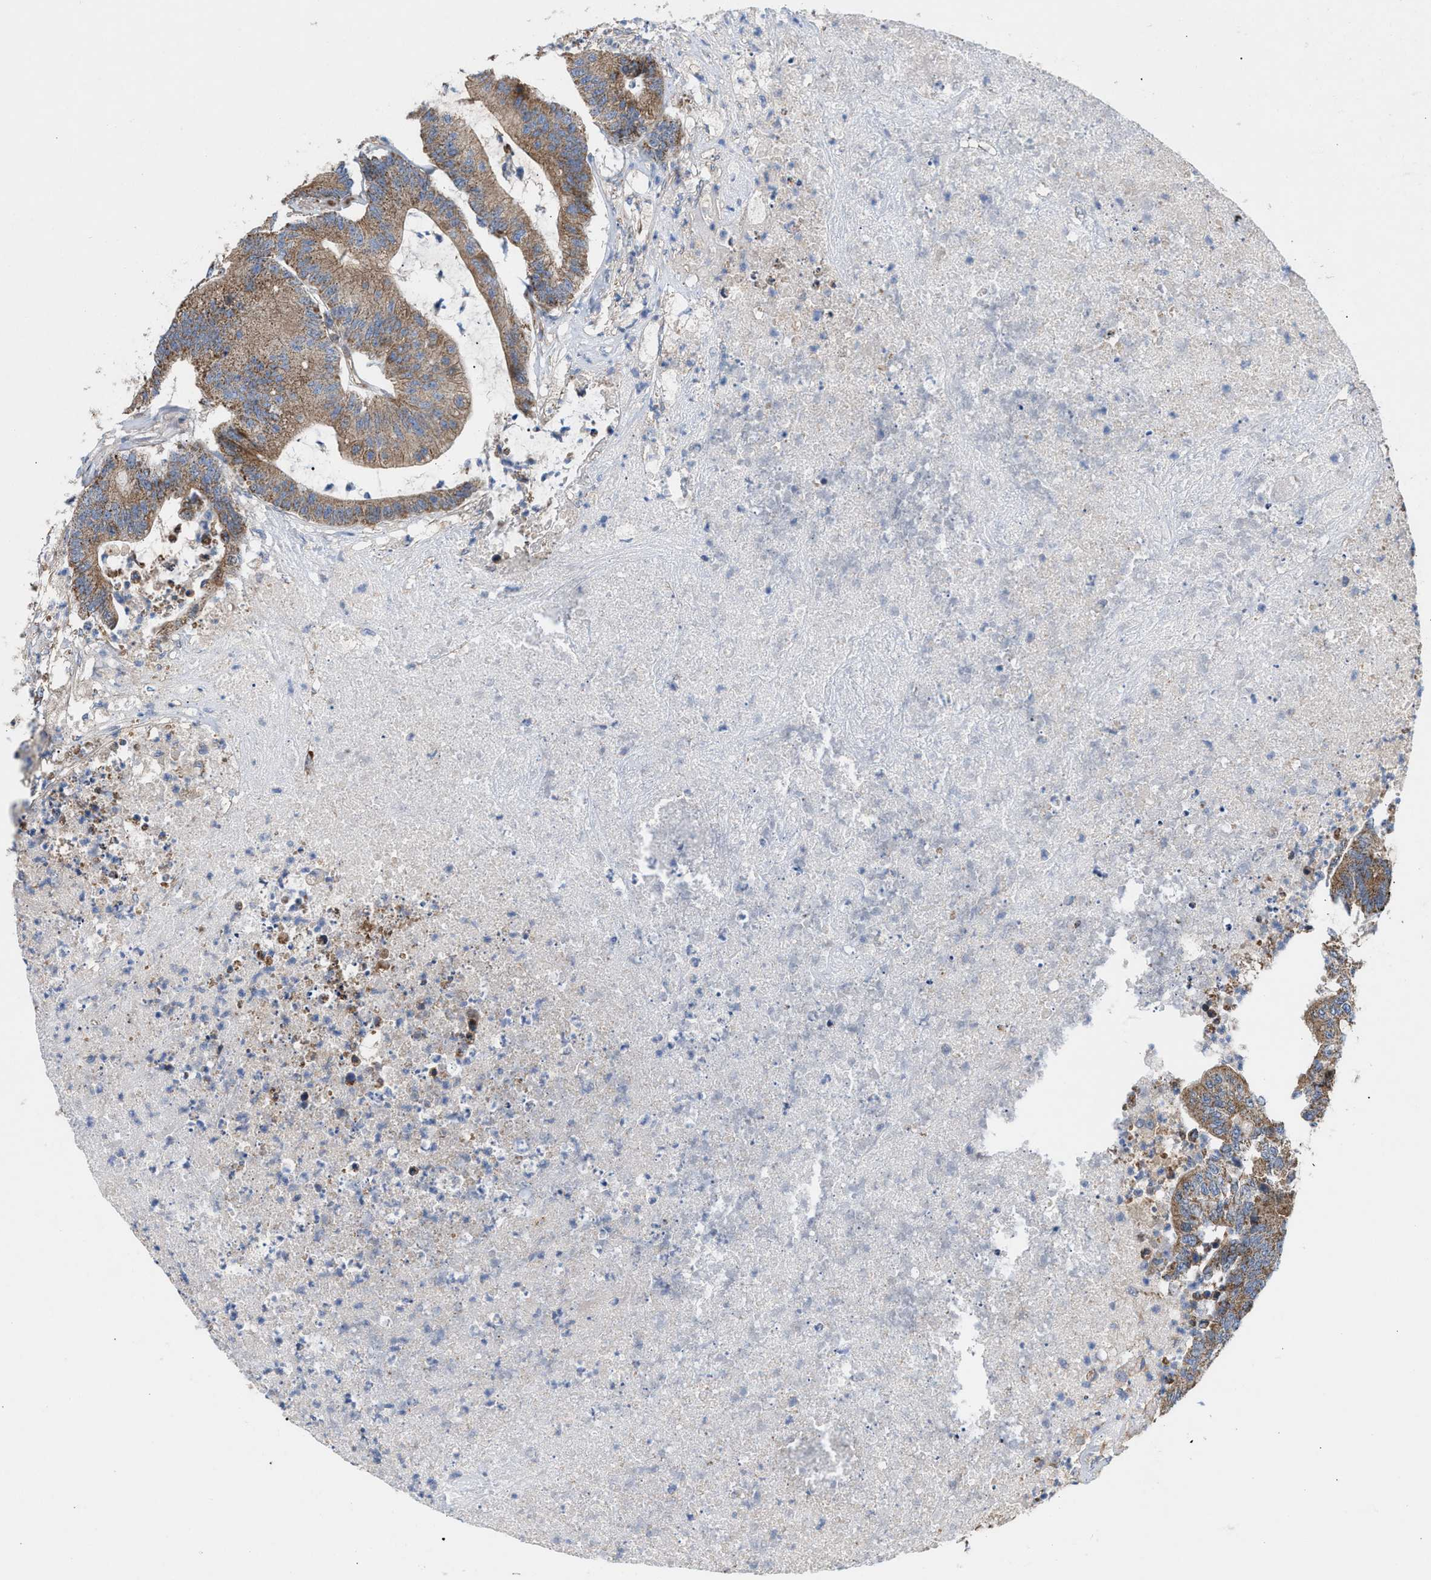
{"staining": {"intensity": "moderate", "quantity": ">75%", "location": "cytoplasmic/membranous"}, "tissue": "colorectal cancer", "cell_type": "Tumor cells", "image_type": "cancer", "snomed": [{"axis": "morphology", "description": "Adenocarcinoma, NOS"}, {"axis": "topography", "description": "Colon"}], "caption": "The histopathology image reveals a brown stain indicating the presence of a protein in the cytoplasmic/membranous of tumor cells in adenocarcinoma (colorectal).", "gene": "OXSM", "patient": {"sex": "female", "age": 84}}